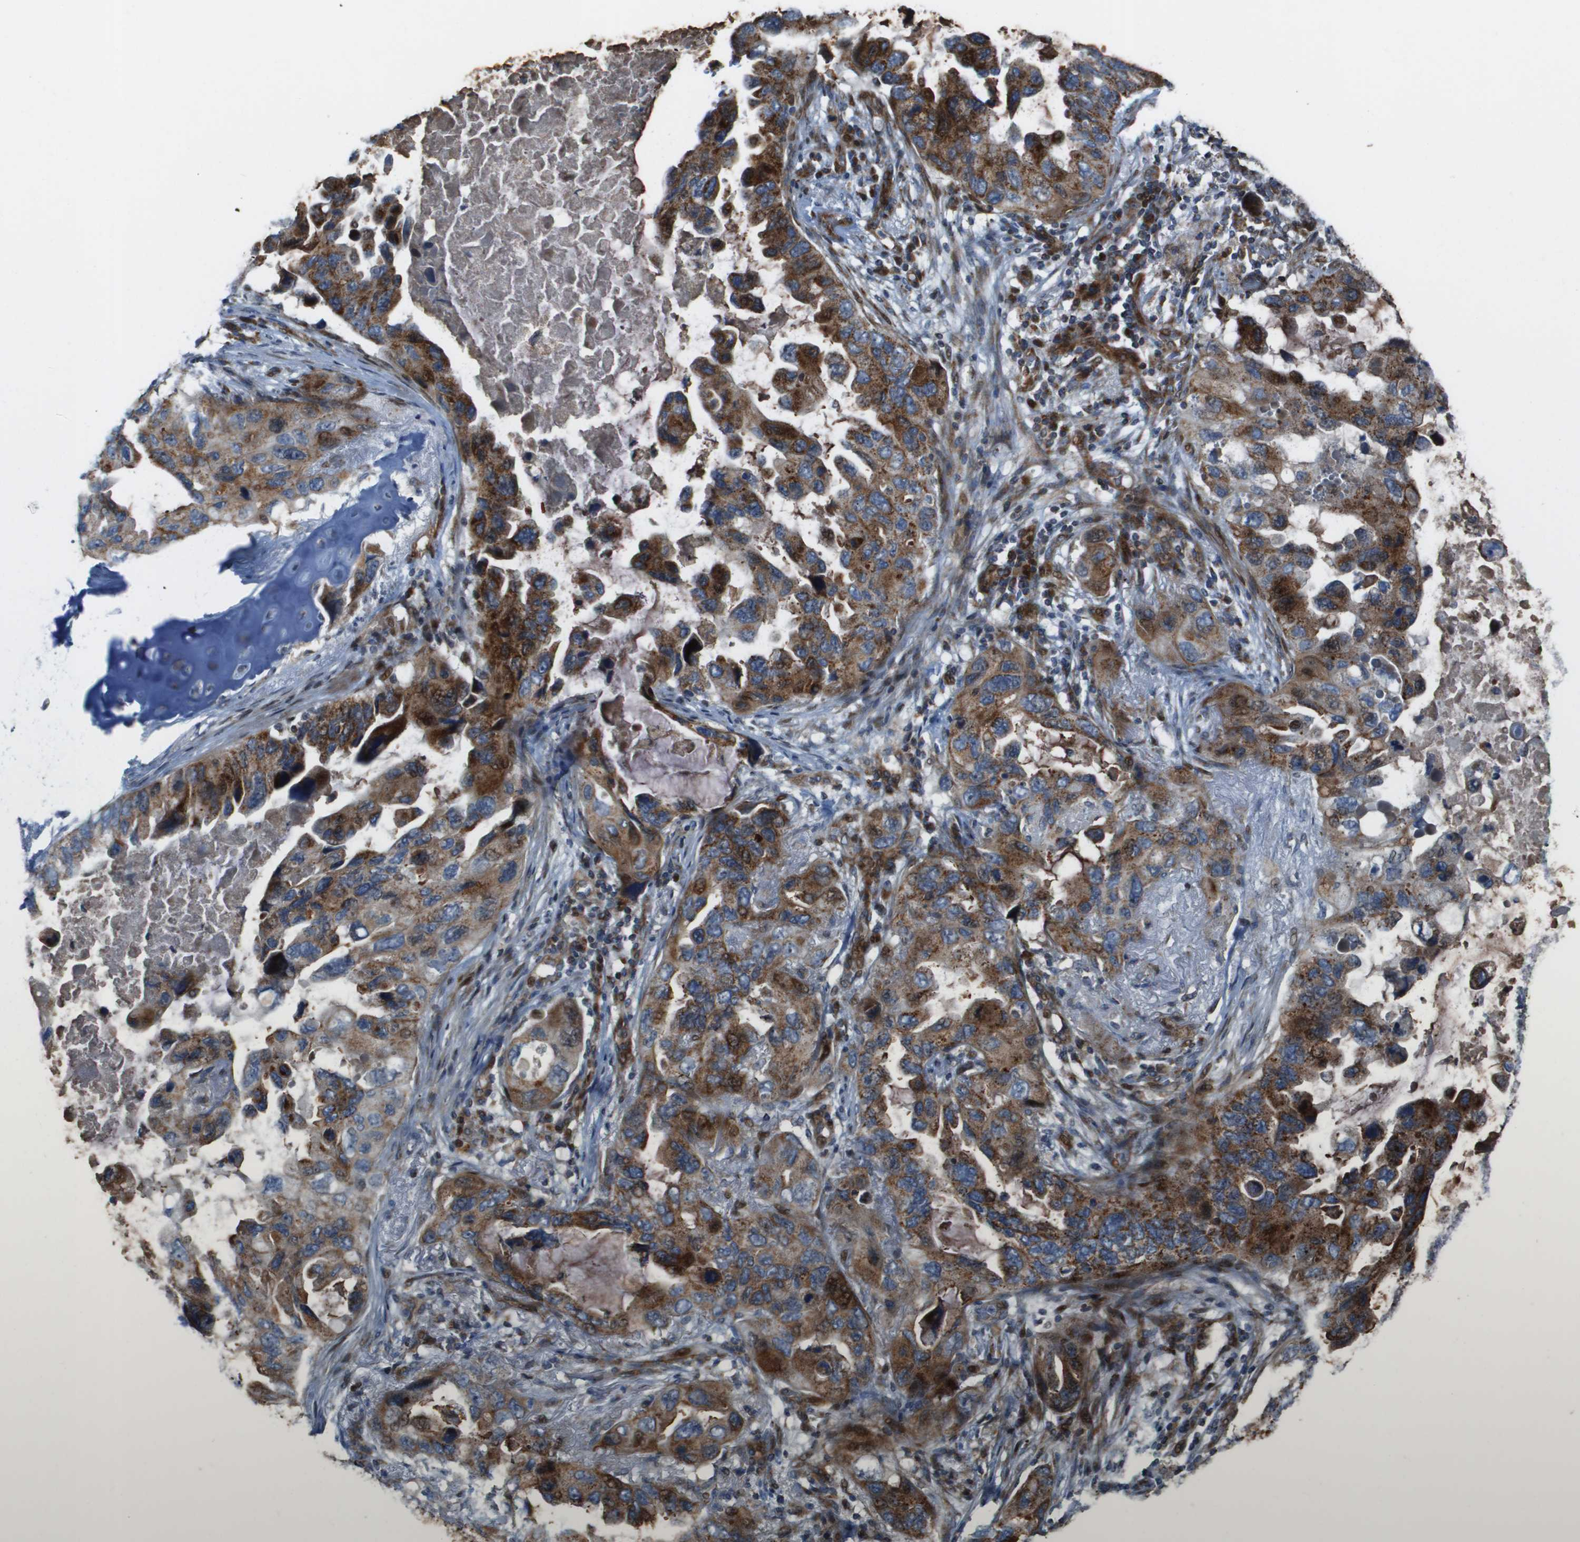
{"staining": {"intensity": "strong", "quantity": ">75%", "location": "cytoplasmic/membranous"}, "tissue": "lung cancer", "cell_type": "Tumor cells", "image_type": "cancer", "snomed": [{"axis": "morphology", "description": "Squamous cell carcinoma, NOS"}, {"axis": "topography", "description": "Lung"}], "caption": "A histopathology image of lung cancer stained for a protein shows strong cytoplasmic/membranous brown staining in tumor cells.", "gene": "MGAT3", "patient": {"sex": "female", "age": 73}}